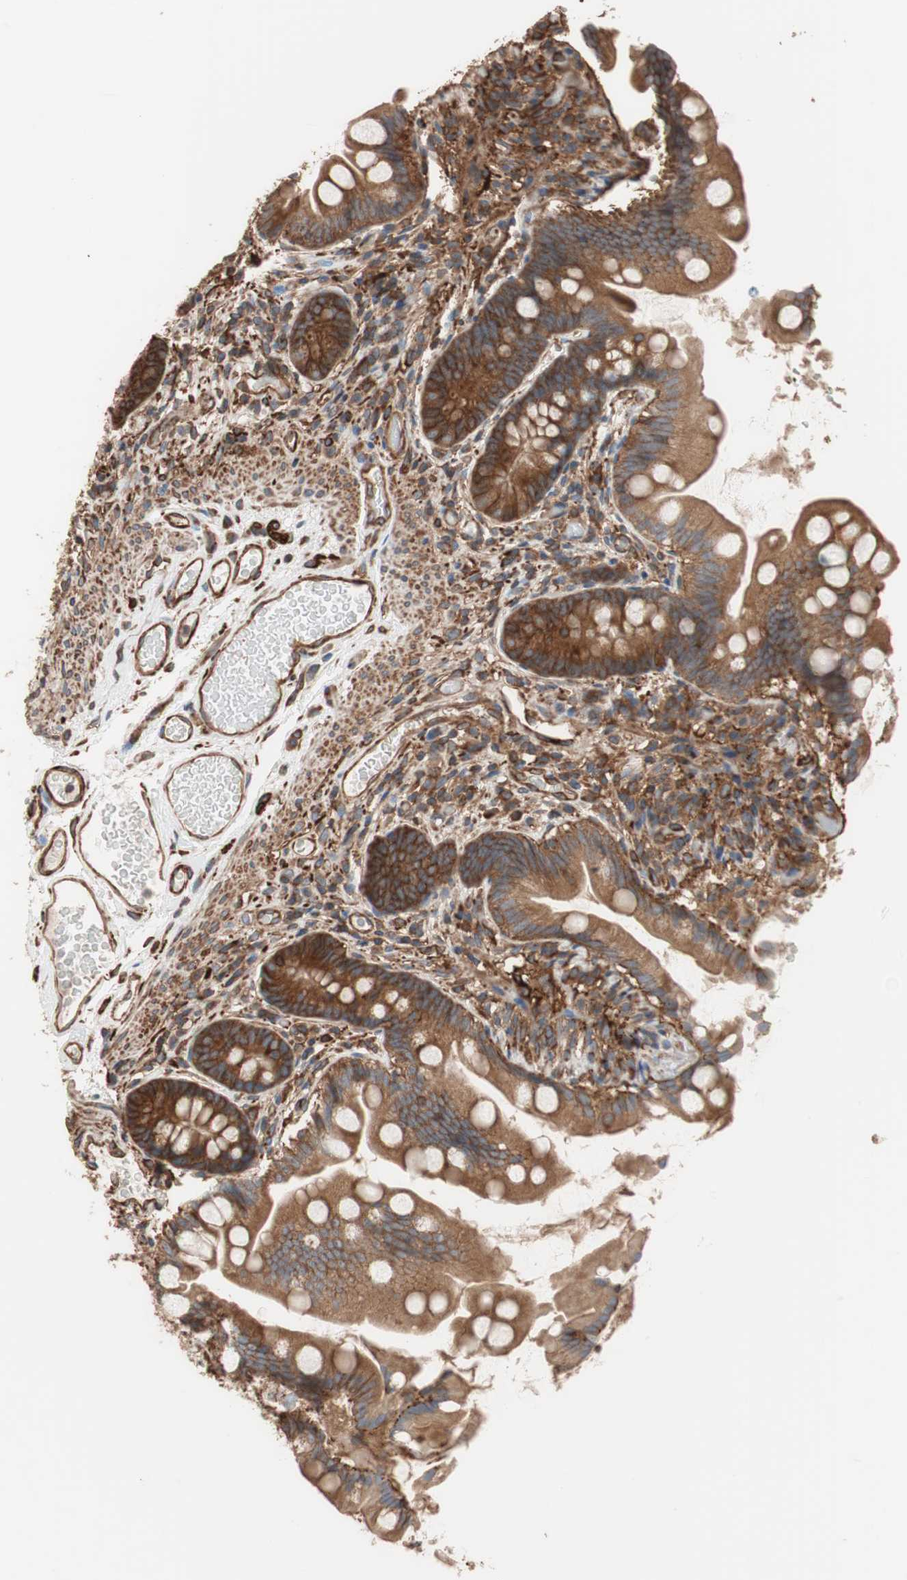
{"staining": {"intensity": "moderate", "quantity": ">75%", "location": "cytoplasmic/membranous"}, "tissue": "small intestine", "cell_type": "Glandular cells", "image_type": "normal", "snomed": [{"axis": "morphology", "description": "Normal tissue, NOS"}, {"axis": "topography", "description": "Small intestine"}], "caption": "Protein staining of unremarkable small intestine demonstrates moderate cytoplasmic/membranous positivity in about >75% of glandular cells. Immunohistochemistry (ihc) stains the protein in brown and the nuclei are stained blue.", "gene": "GPSM2", "patient": {"sex": "female", "age": 56}}